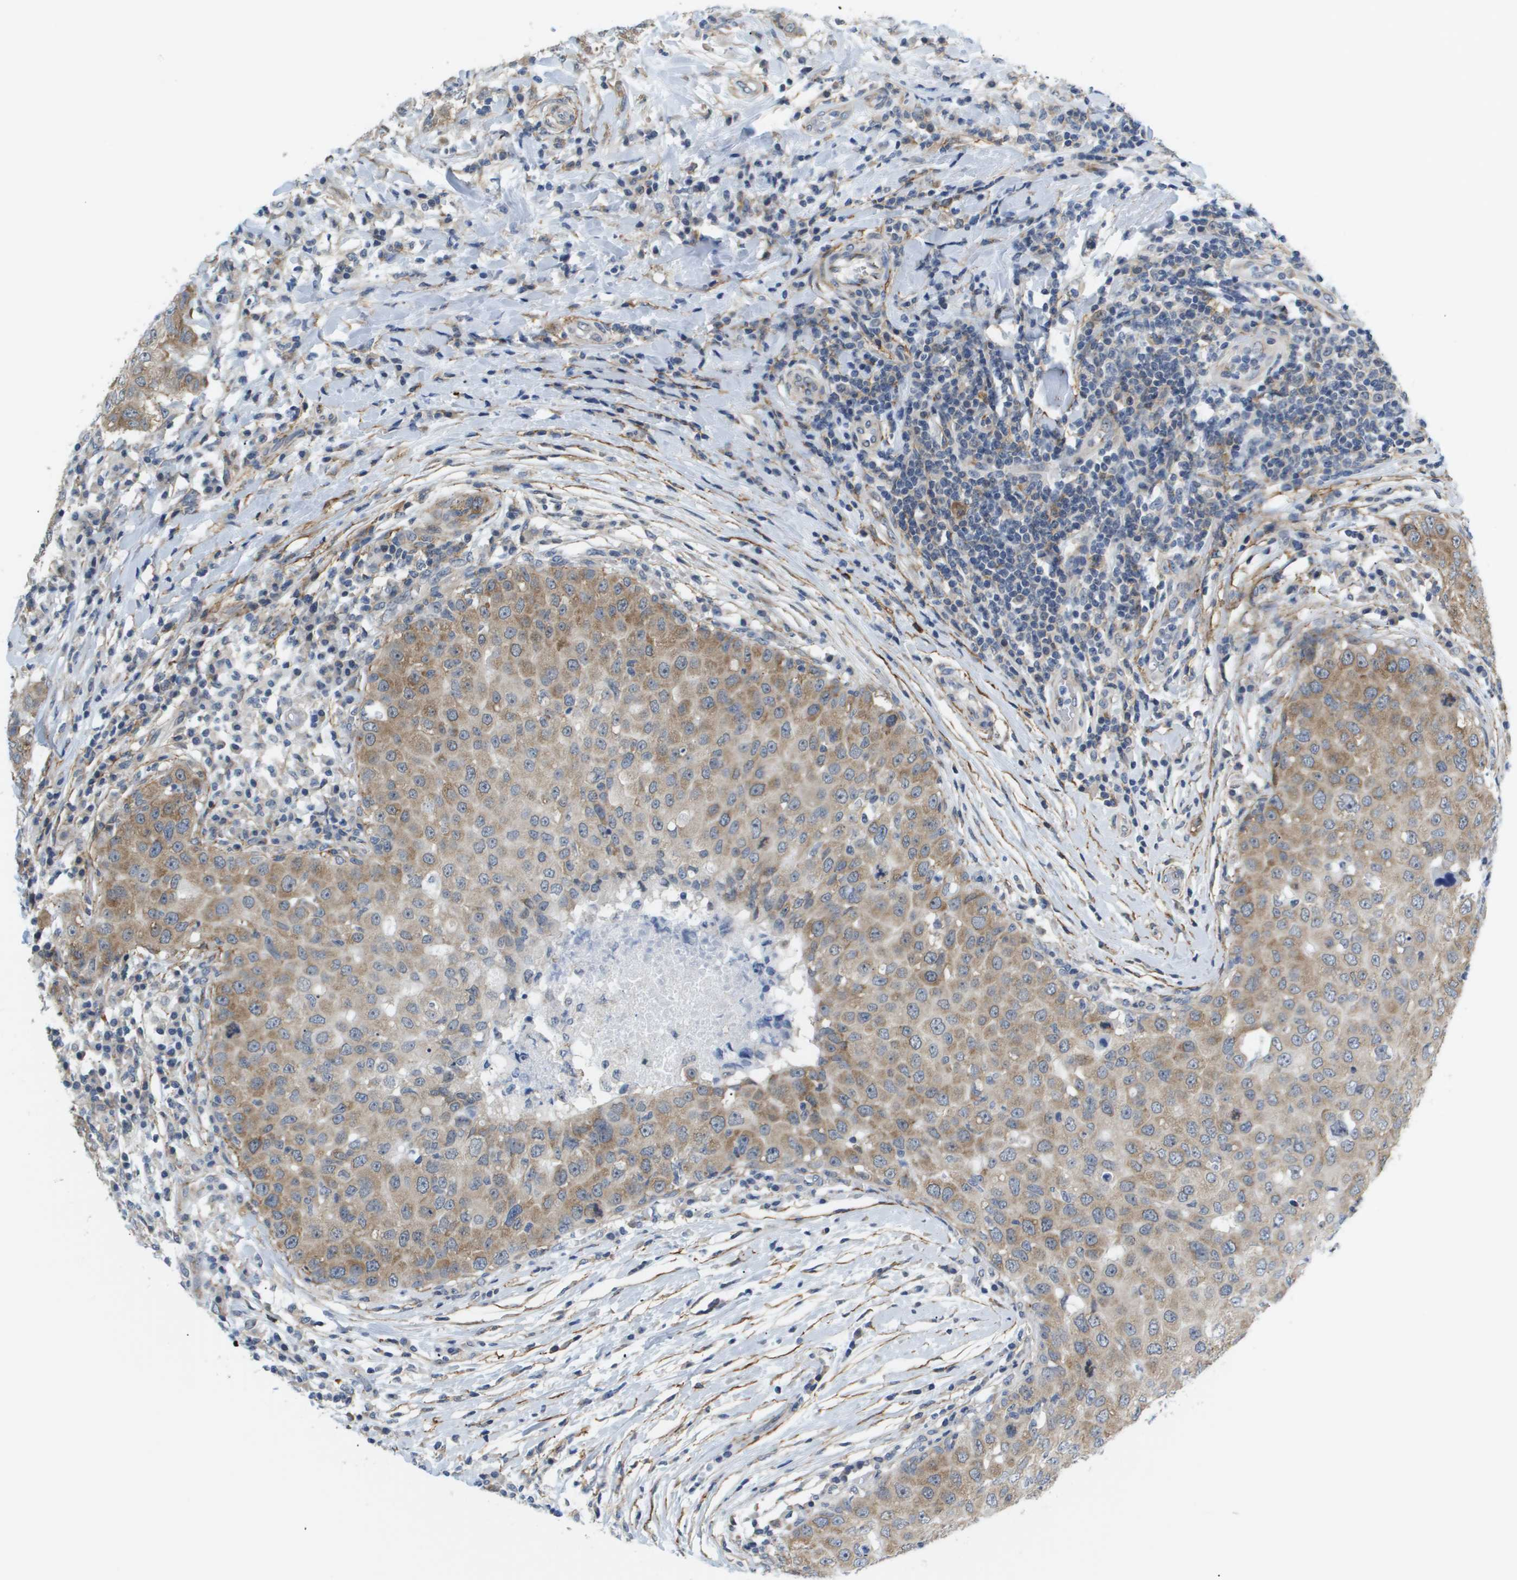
{"staining": {"intensity": "moderate", "quantity": "25%-75%", "location": "cytoplasmic/membranous"}, "tissue": "breast cancer", "cell_type": "Tumor cells", "image_type": "cancer", "snomed": [{"axis": "morphology", "description": "Duct carcinoma"}, {"axis": "topography", "description": "Breast"}], "caption": "Immunohistochemistry of human breast cancer (invasive ductal carcinoma) reveals medium levels of moderate cytoplasmic/membranous staining in about 25%-75% of tumor cells.", "gene": "OTUD5", "patient": {"sex": "female", "age": 27}}